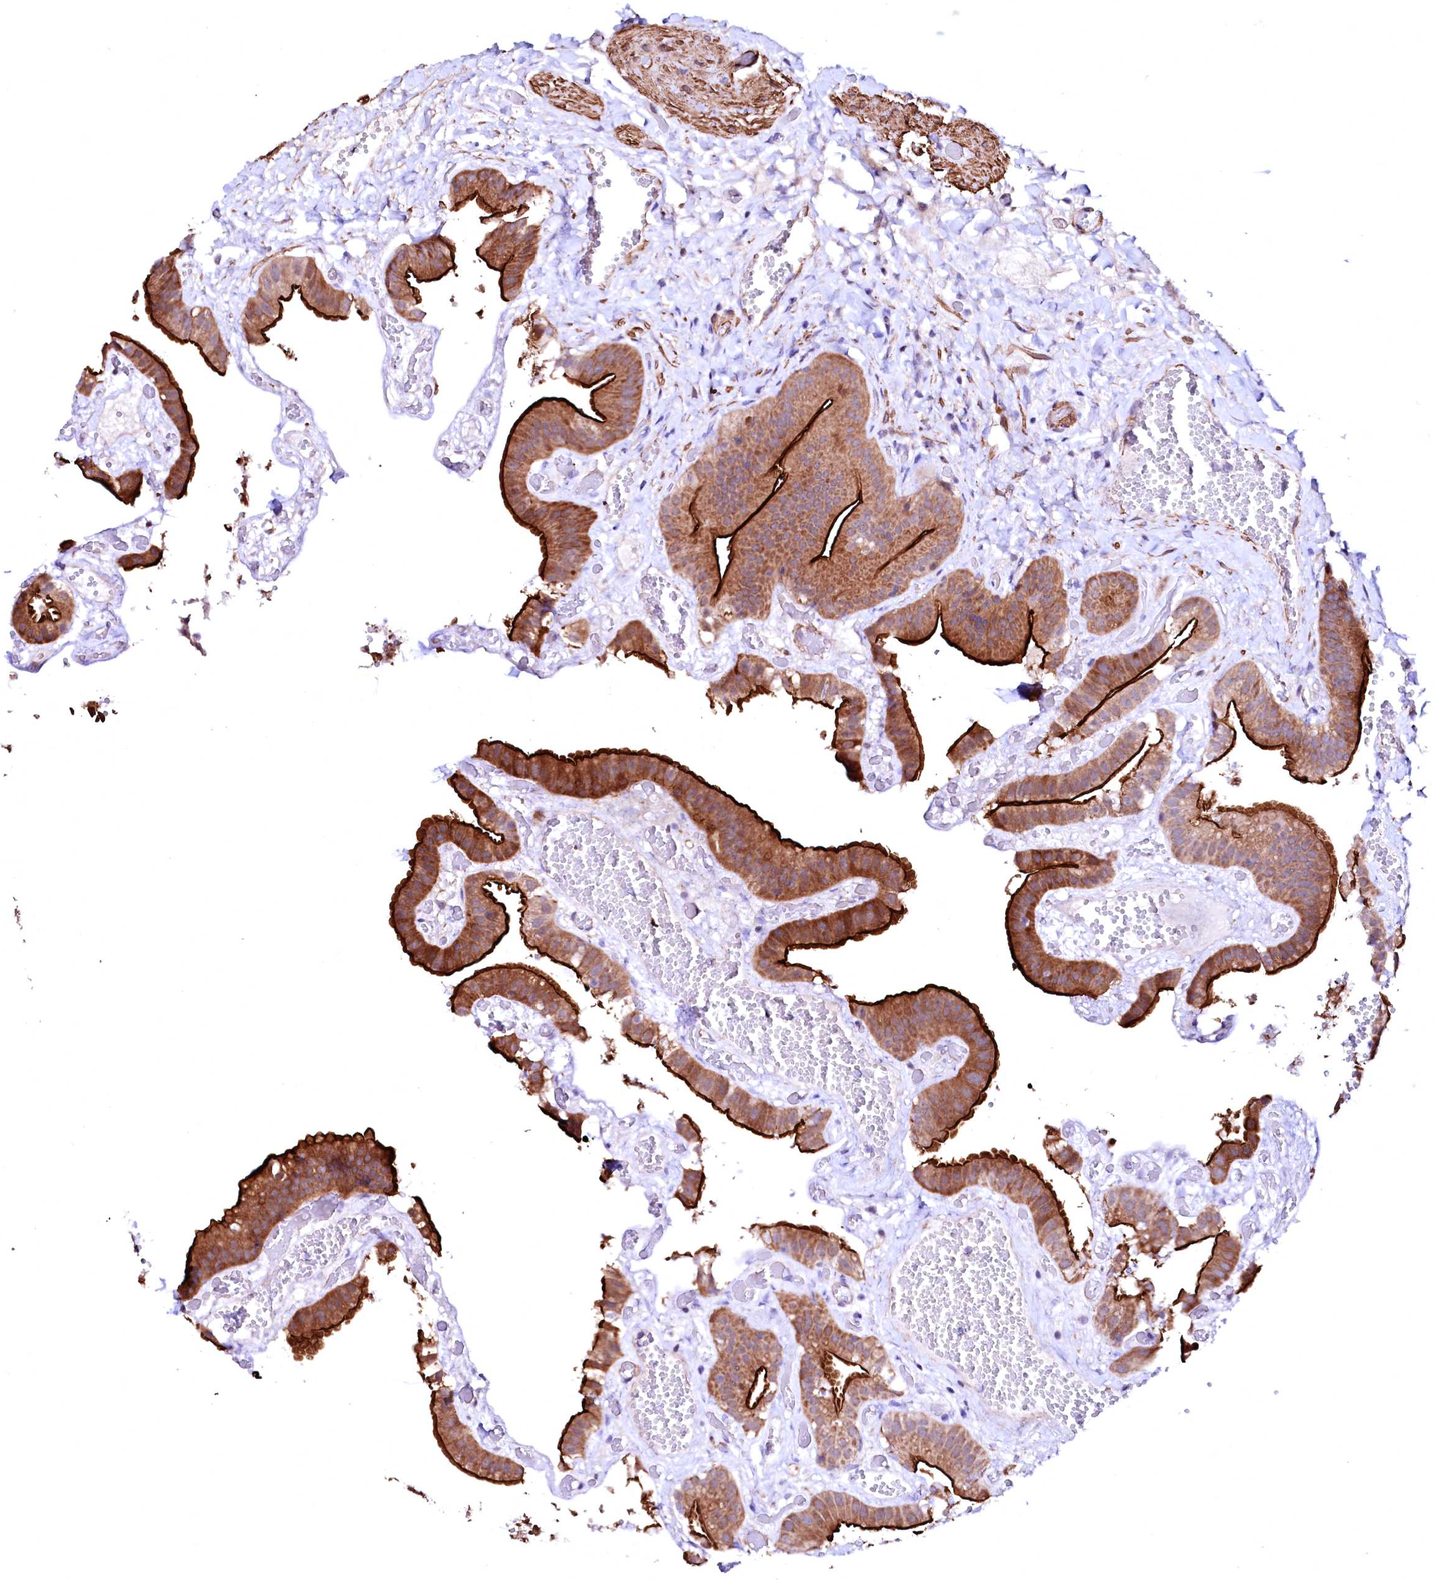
{"staining": {"intensity": "strong", "quantity": ">75%", "location": "cytoplasmic/membranous"}, "tissue": "gallbladder", "cell_type": "Glandular cells", "image_type": "normal", "snomed": [{"axis": "morphology", "description": "Normal tissue, NOS"}, {"axis": "topography", "description": "Gallbladder"}], "caption": "The photomicrograph reveals a brown stain indicating the presence of a protein in the cytoplasmic/membranous of glandular cells in gallbladder. Immunohistochemistry (ihc) stains the protein in brown and the nuclei are stained blue.", "gene": "GPR176", "patient": {"sex": "female", "age": 64}}